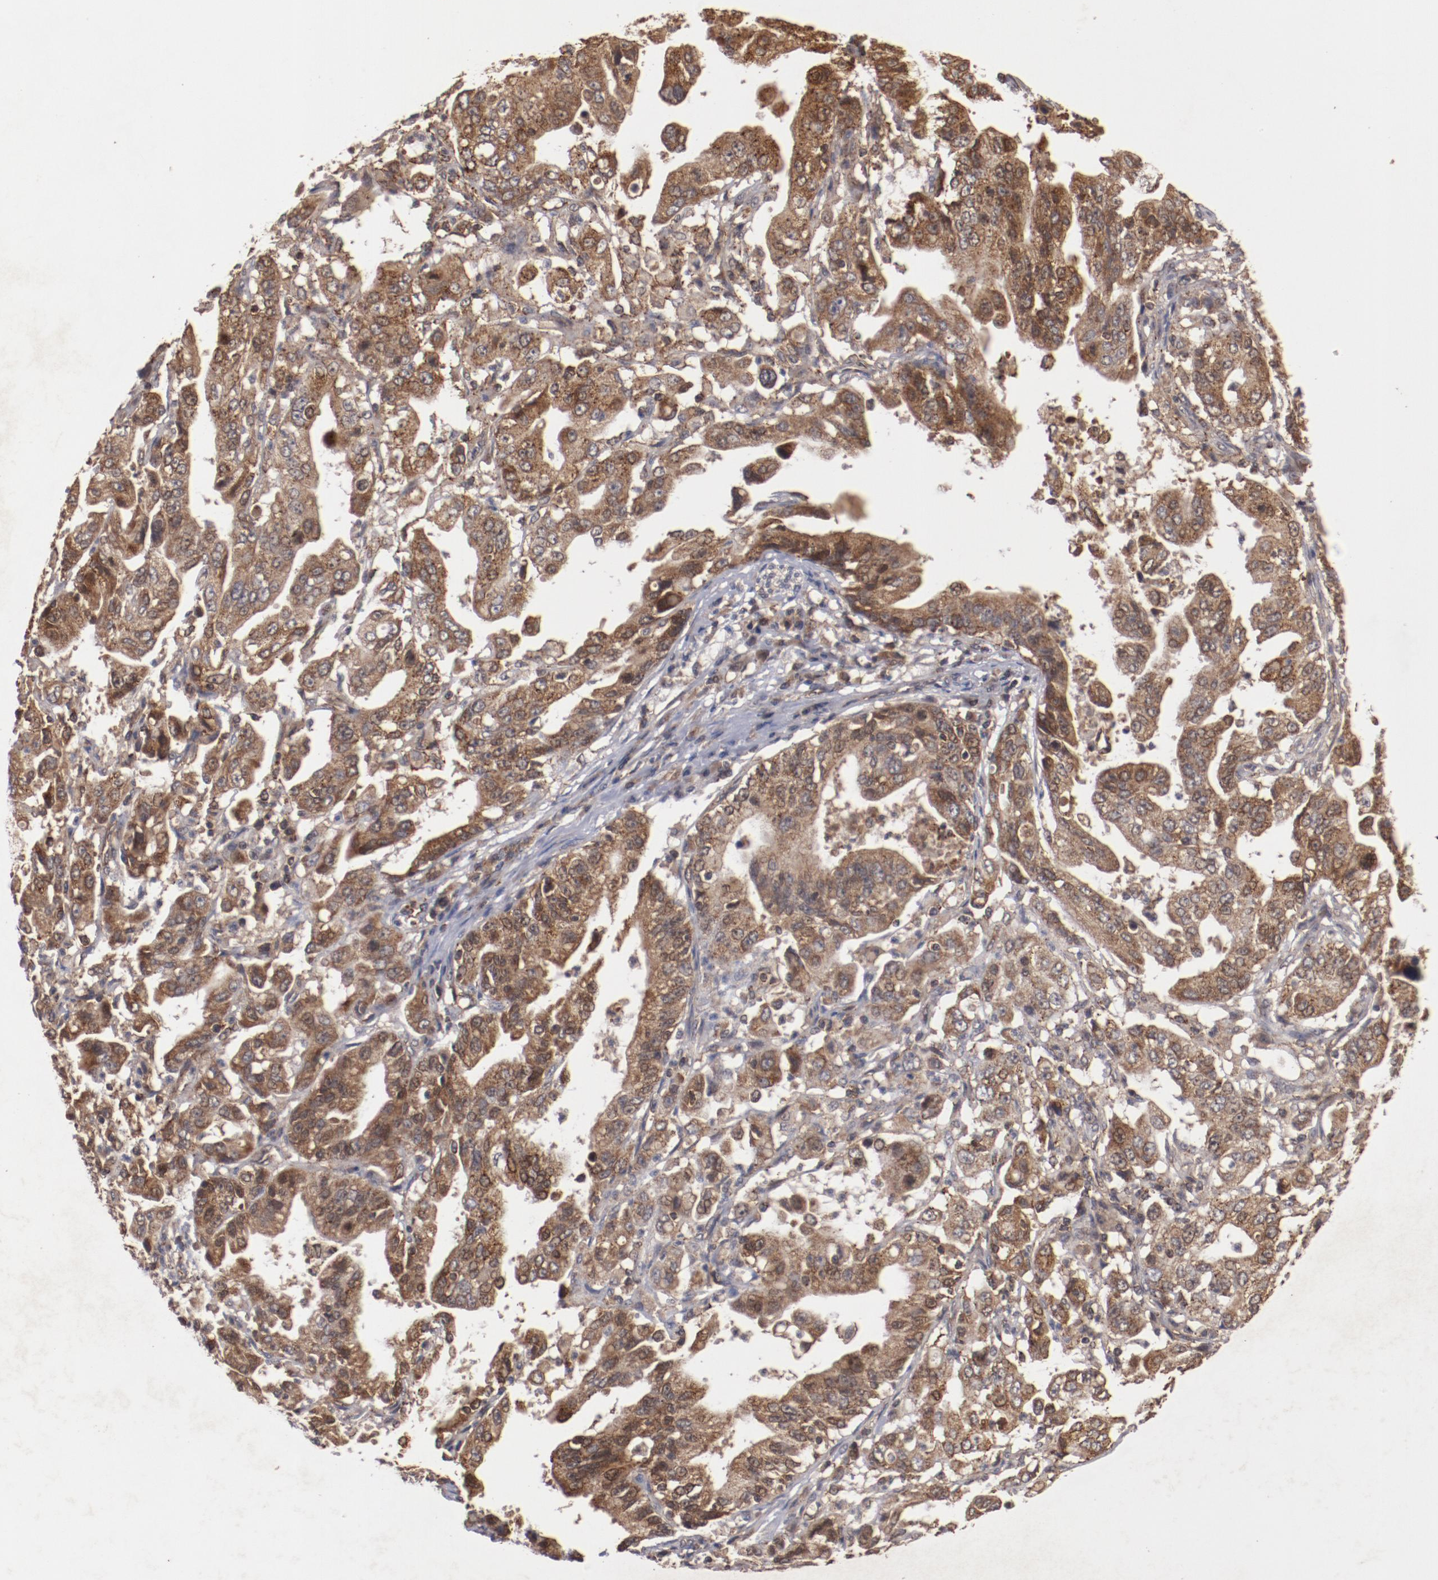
{"staining": {"intensity": "strong", "quantity": ">75%", "location": "cytoplasmic/membranous"}, "tissue": "stomach cancer", "cell_type": "Tumor cells", "image_type": "cancer", "snomed": [{"axis": "morphology", "description": "Adenocarcinoma, NOS"}, {"axis": "topography", "description": "Stomach, upper"}], "caption": "A brown stain shows strong cytoplasmic/membranous staining of a protein in human adenocarcinoma (stomach) tumor cells. Using DAB (3,3'-diaminobenzidine) (brown) and hematoxylin (blue) stains, captured at high magnification using brightfield microscopy.", "gene": "TENM1", "patient": {"sex": "female", "age": 50}}